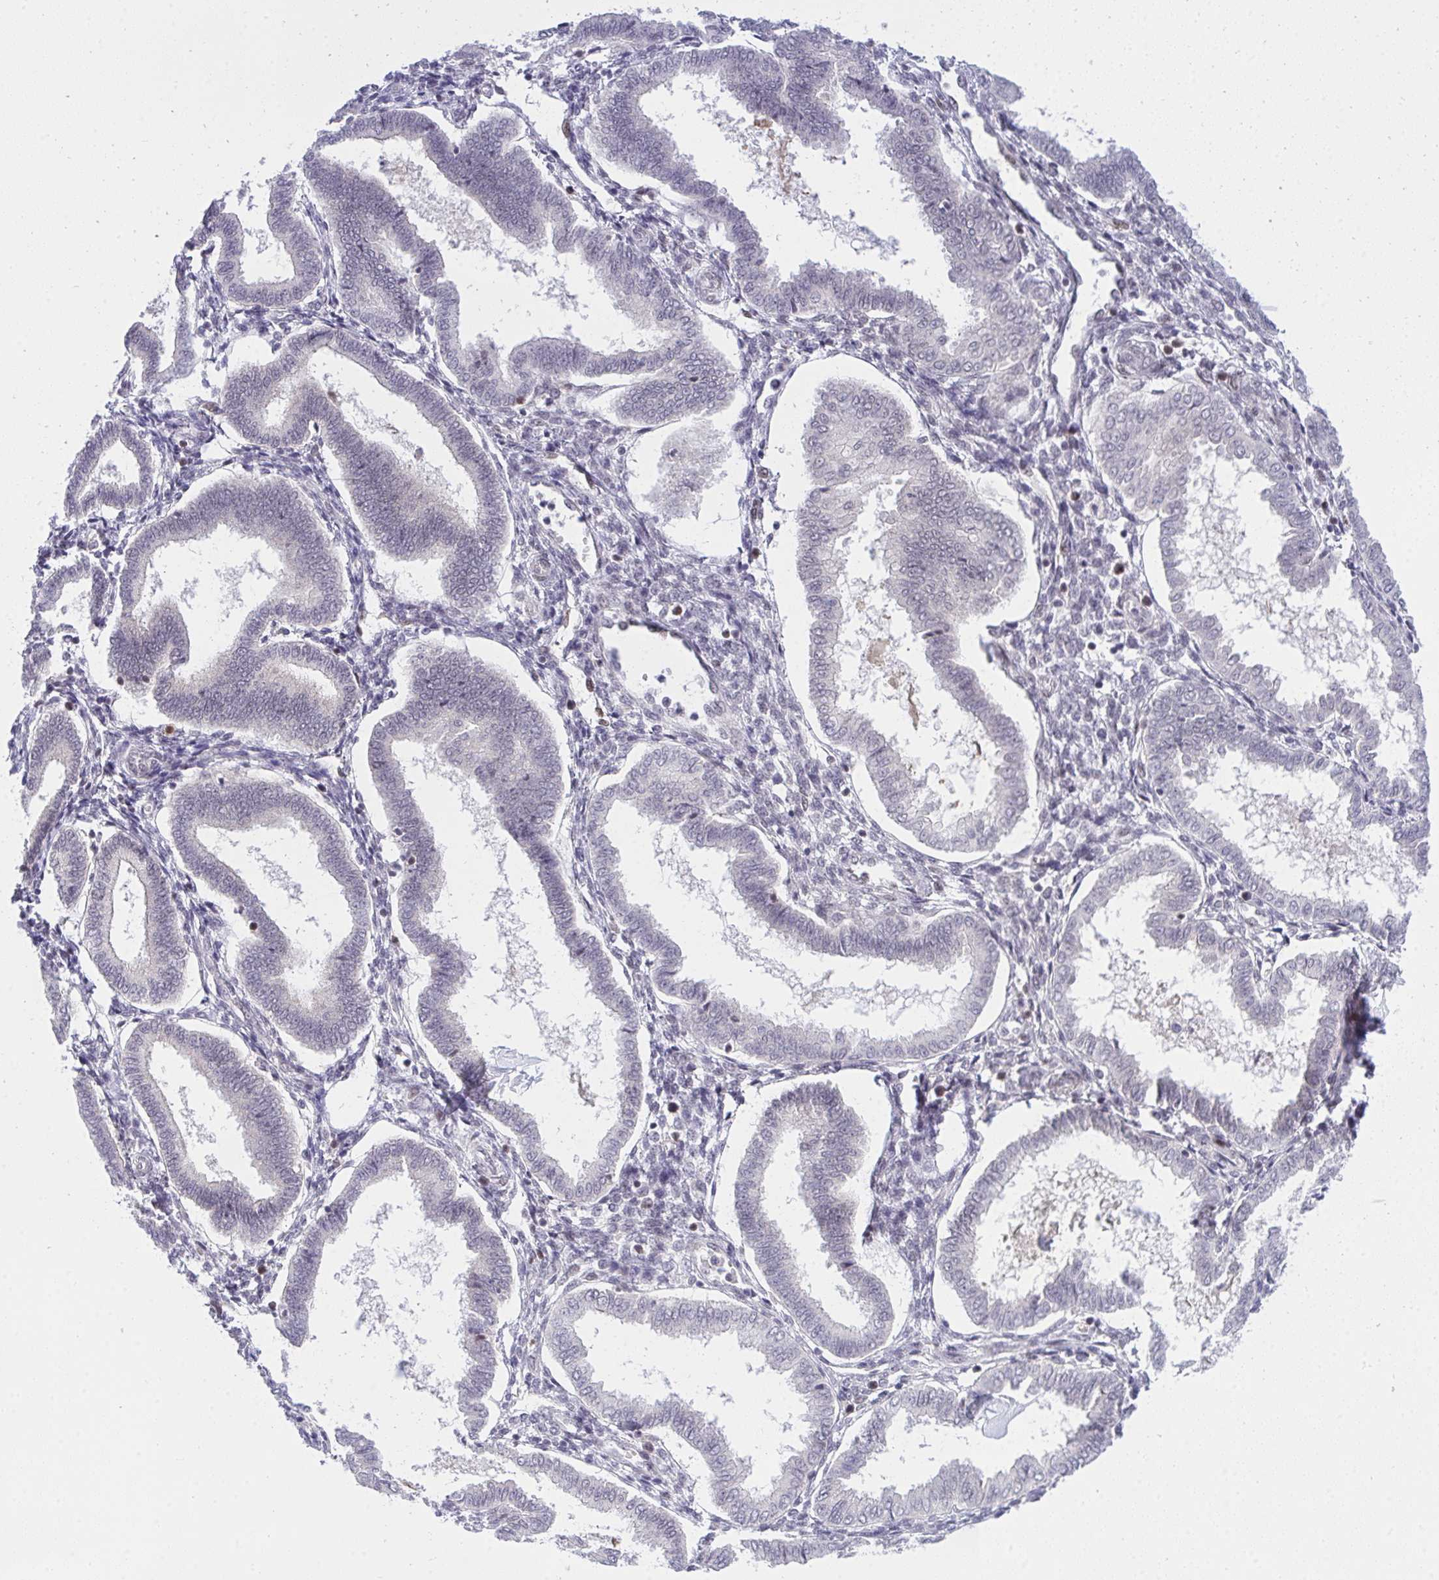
{"staining": {"intensity": "weak", "quantity": "<25%", "location": "nuclear"}, "tissue": "endometrium", "cell_type": "Cells in endometrial stroma", "image_type": "normal", "snomed": [{"axis": "morphology", "description": "Normal tissue, NOS"}, {"axis": "topography", "description": "Endometrium"}], "caption": "A photomicrograph of human endometrium is negative for staining in cells in endometrial stroma. Brightfield microscopy of immunohistochemistry stained with DAB (brown) and hematoxylin (blue), captured at high magnification.", "gene": "RFC4", "patient": {"sex": "female", "age": 24}}